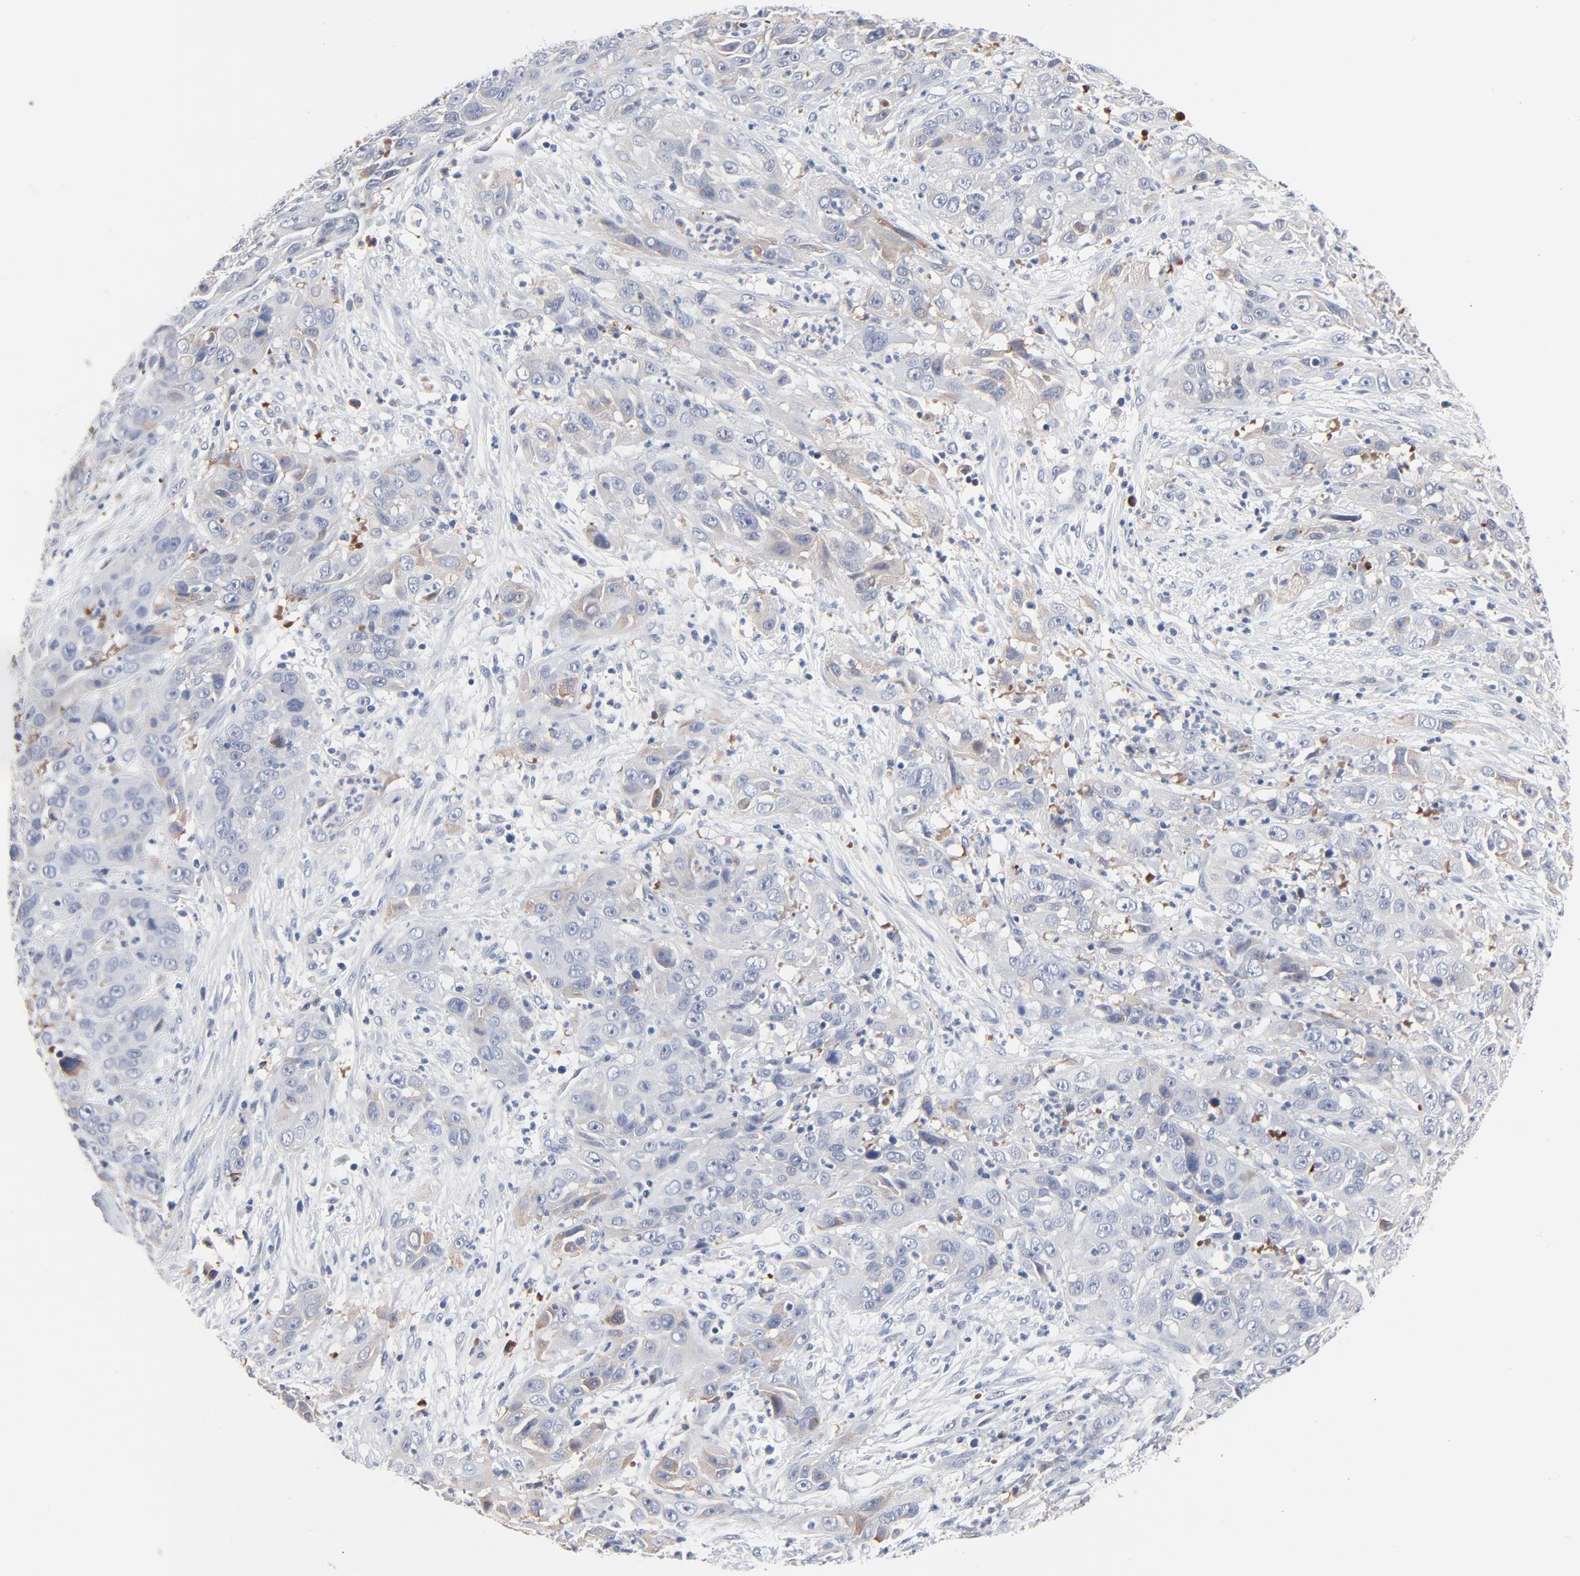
{"staining": {"intensity": "negative", "quantity": "none", "location": "none"}, "tissue": "cervical cancer", "cell_type": "Tumor cells", "image_type": "cancer", "snomed": [{"axis": "morphology", "description": "Squamous cell carcinoma, NOS"}, {"axis": "topography", "description": "Cervix"}], "caption": "Immunohistochemical staining of cervical squamous cell carcinoma exhibits no significant positivity in tumor cells. The staining was performed using DAB to visualize the protein expression in brown, while the nuclei were stained in blue with hematoxylin (Magnification: 20x).", "gene": "SERPINA4", "patient": {"sex": "female", "age": 32}}